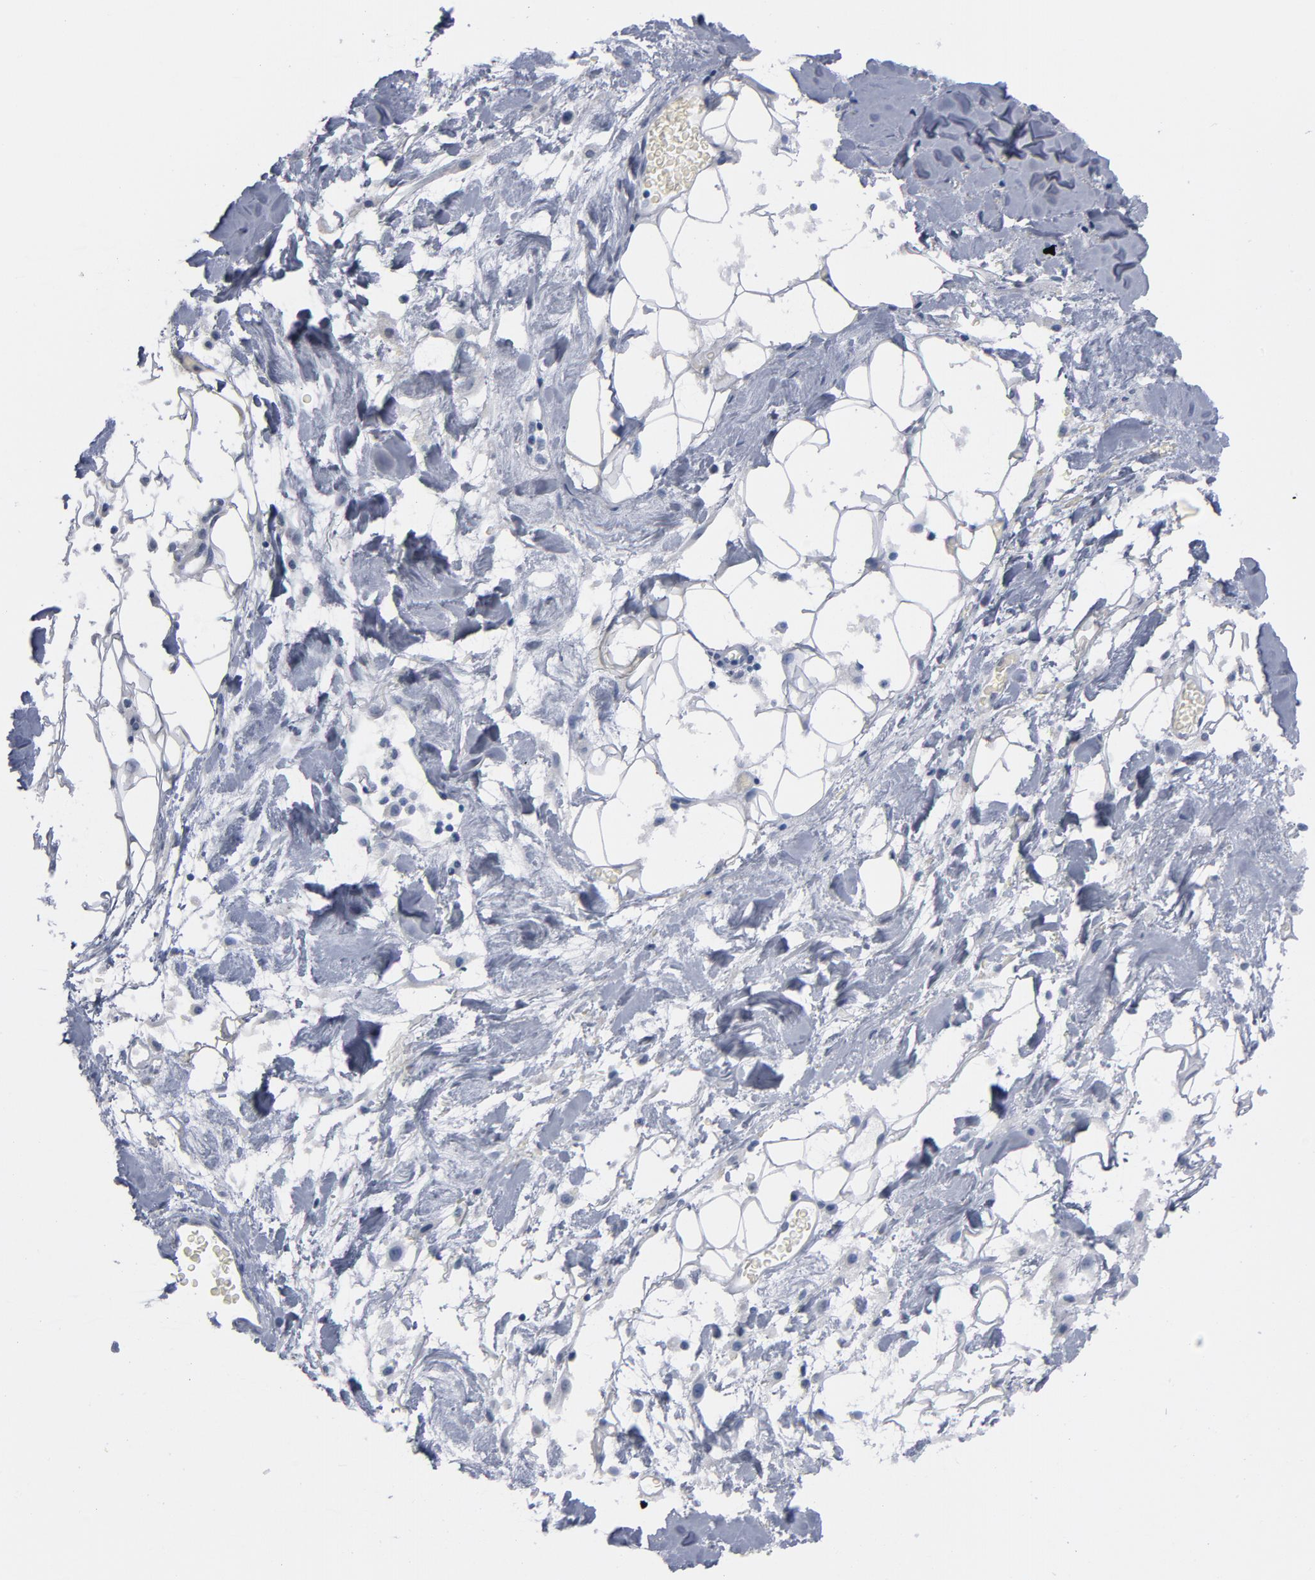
{"staining": {"intensity": "moderate", "quantity": "<25%", "location": "cytoplasmic/membranous"}, "tissue": "skin cancer", "cell_type": "Tumor cells", "image_type": "cancer", "snomed": [{"axis": "morphology", "description": "Squamous cell carcinoma, NOS"}, {"axis": "topography", "description": "Skin"}], "caption": "An IHC histopathology image of neoplastic tissue is shown. Protein staining in brown labels moderate cytoplasmic/membranous positivity in skin cancer (squamous cell carcinoma) within tumor cells.", "gene": "BAP1", "patient": {"sex": "male", "age": 84}}